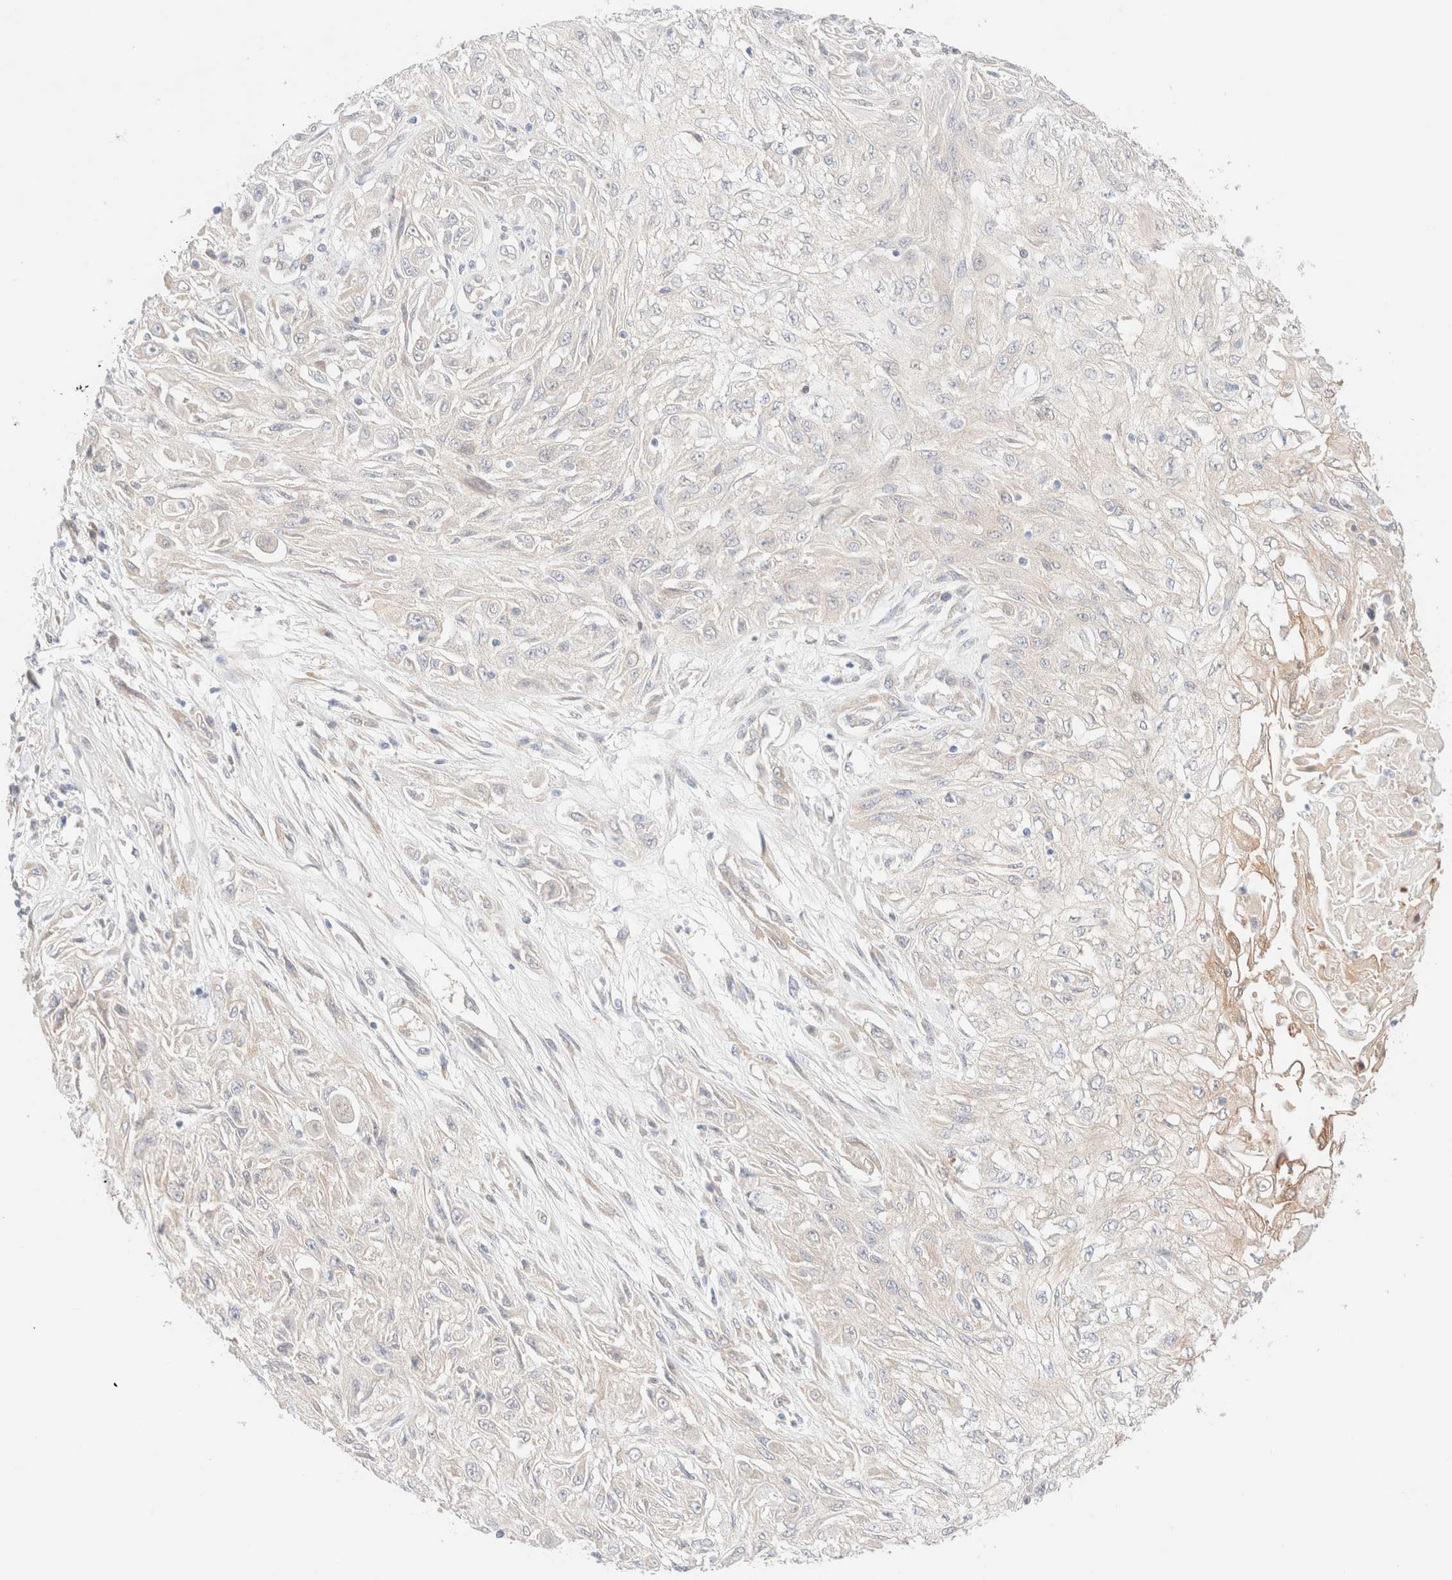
{"staining": {"intensity": "negative", "quantity": "none", "location": "none"}, "tissue": "skin cancer", "cell_type": "Tumor cells", "image_type": "cancer", "snomed": [{"axis": "morphology", "description": "Squamous cell carcinoma, NOS"}, {"axis": "morphology", "description": "Squamous cell carcinoma, metastatic, NOS"}, {"axis": "topography", "description": "Skin"}, {"axis": "topography", "description": "Lymph node"}], "caption": "Immunohistochemistry (IHC) image of human skin cancer (metastatic squamous cell carcinoma) stained for a protein (brown), which exhibits no positivity in tumor cells.", "gene": "NIBAN2", "patient": {"sex": "male", "age": 75}}